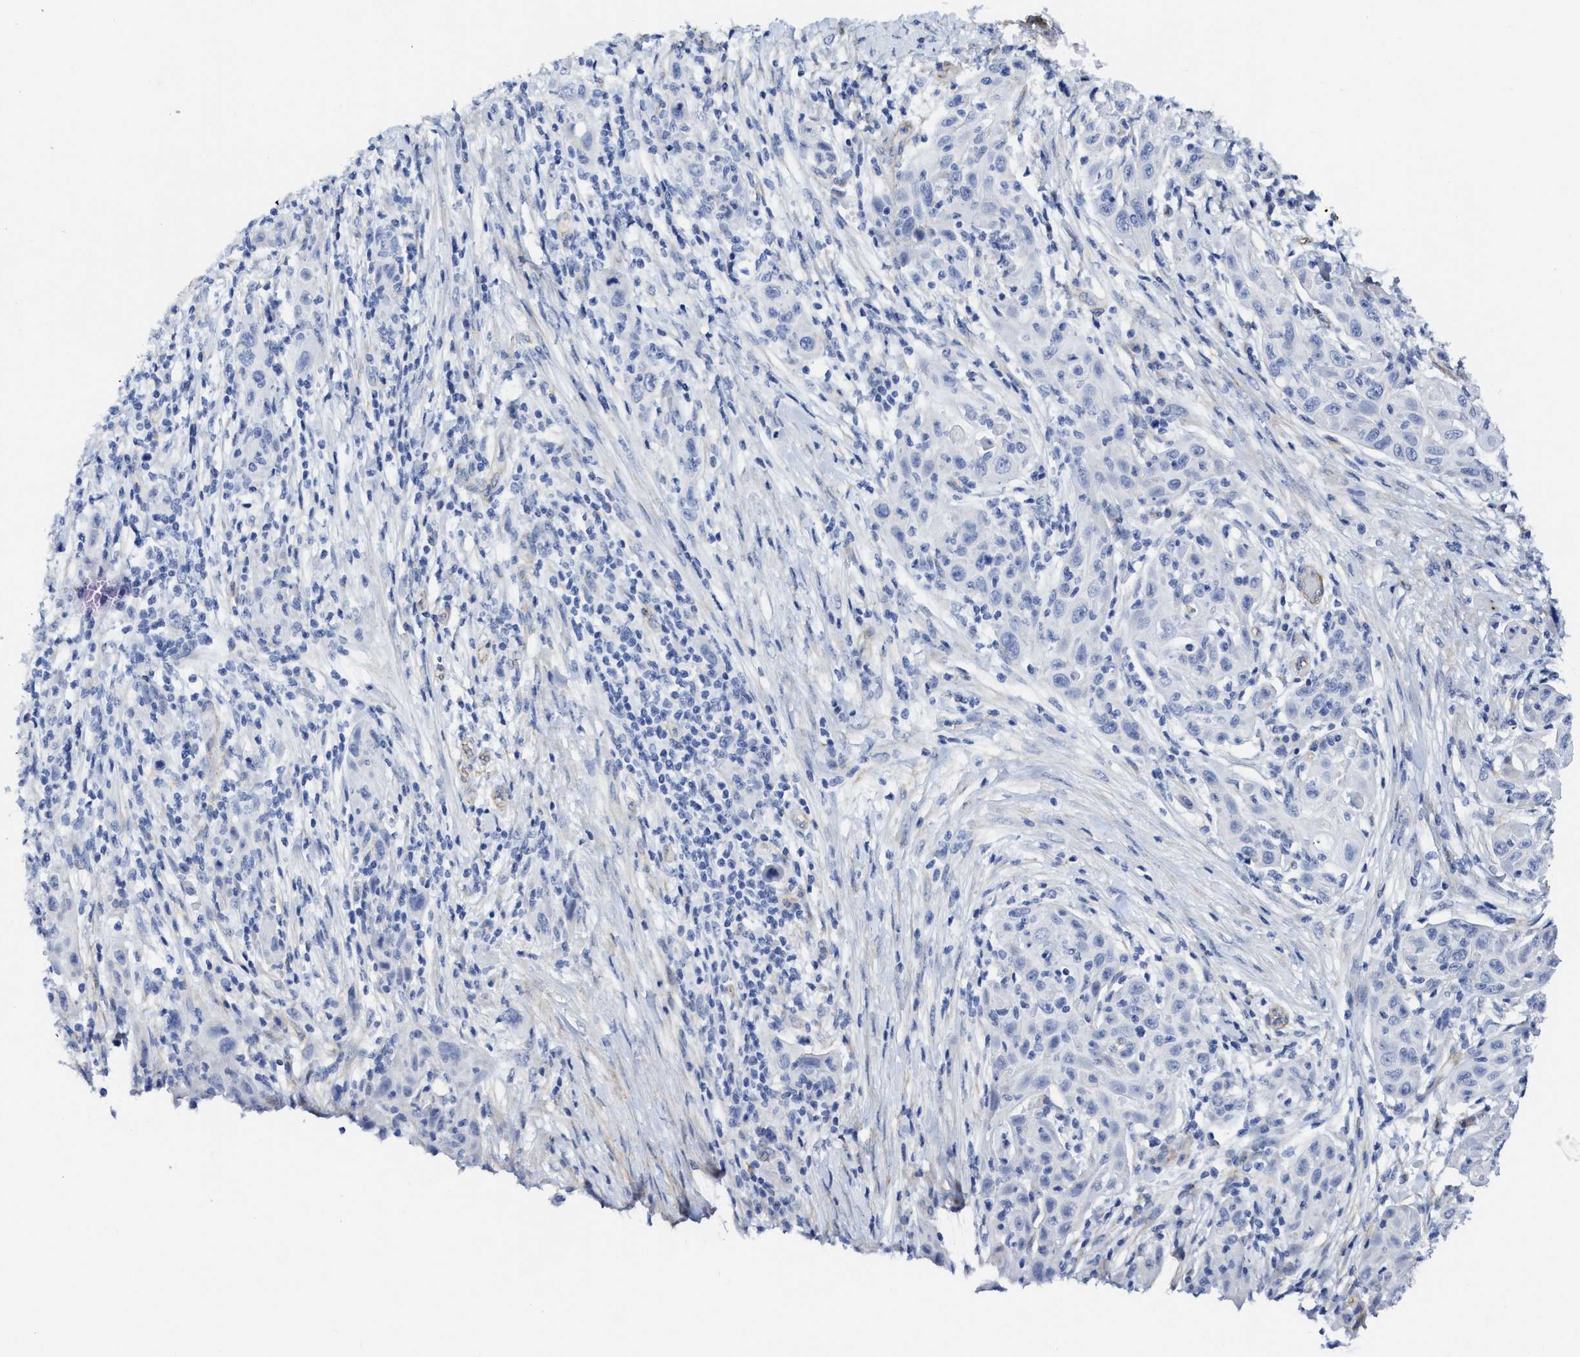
{"staining": {"intensity": "negative", "quantity": "none", "location": "none"}, "tissue": "skin cancer", "cell_type": "Tumor cells", "image_type": "cancer", "snomed": [{"axis": "morphology", "description": "Squamous cell carcinoma, NOS"}, {"axis": "topography", "description": "Skin"}], "caption": "Tumor cells show no significant protein positivity in skin cancer.", "gene": "TUB", "patient": {"sex": "female", "age": 88}}